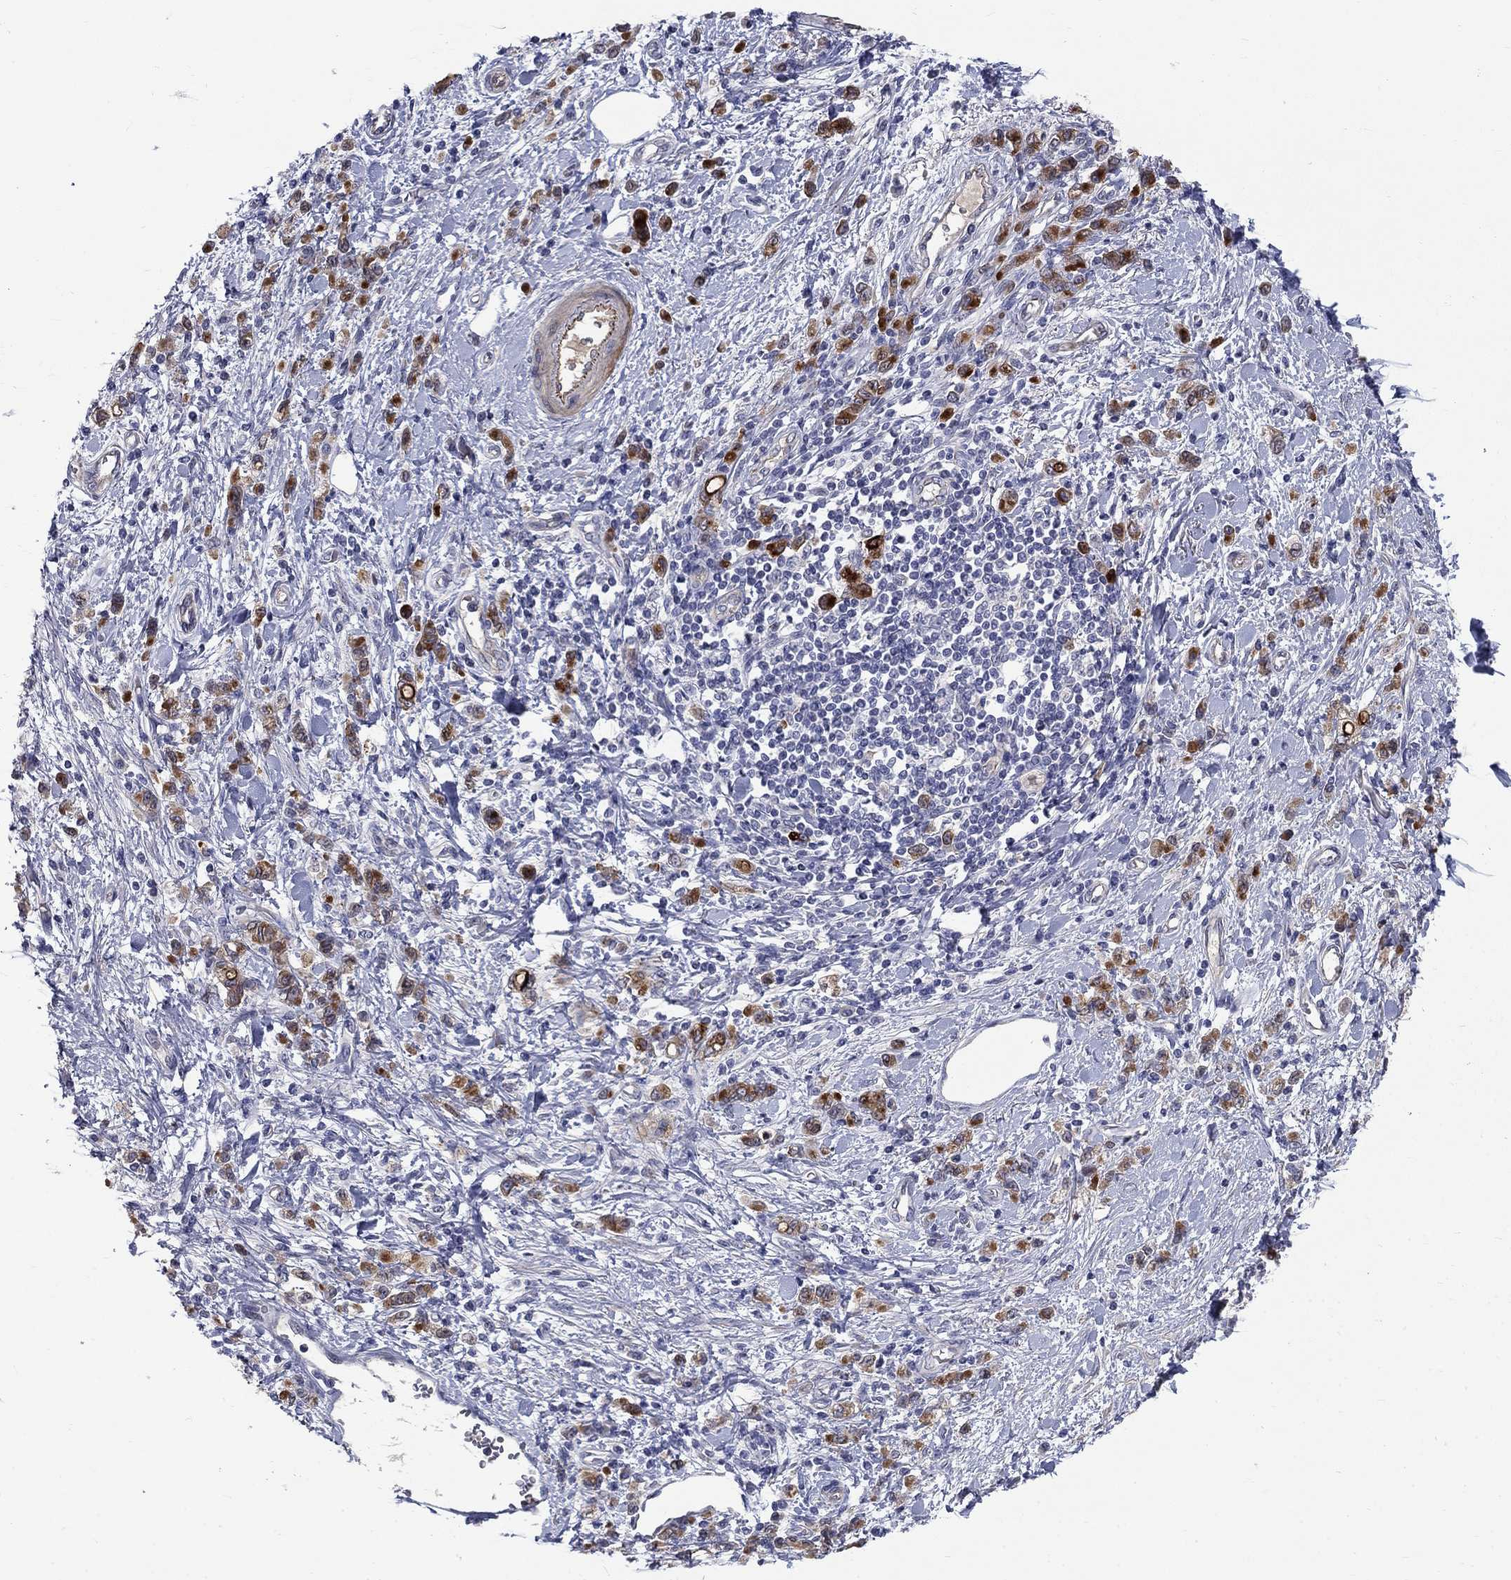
{"staining": {"intensity": "strong", "quantity": "<25%", "location": "cytoplasmic/membranous"}, "tissue": "stomach cancer", "cell_type": "Tumor cells", "image_type": "cancer", "snomed": [{"axis": "morphology", "description": "Adenocarcinoma, NOS"}, {"axis": "topography", "description": "Stomach"}], "caption": "DAB immunohistochemical staining of stomach cancer exhibits strong cytoplasmic/membranous protein expression in approximately <25% of tumor cells.", "gene": "SLC1A1", "patient": {"sex": "male", "age": 77}}